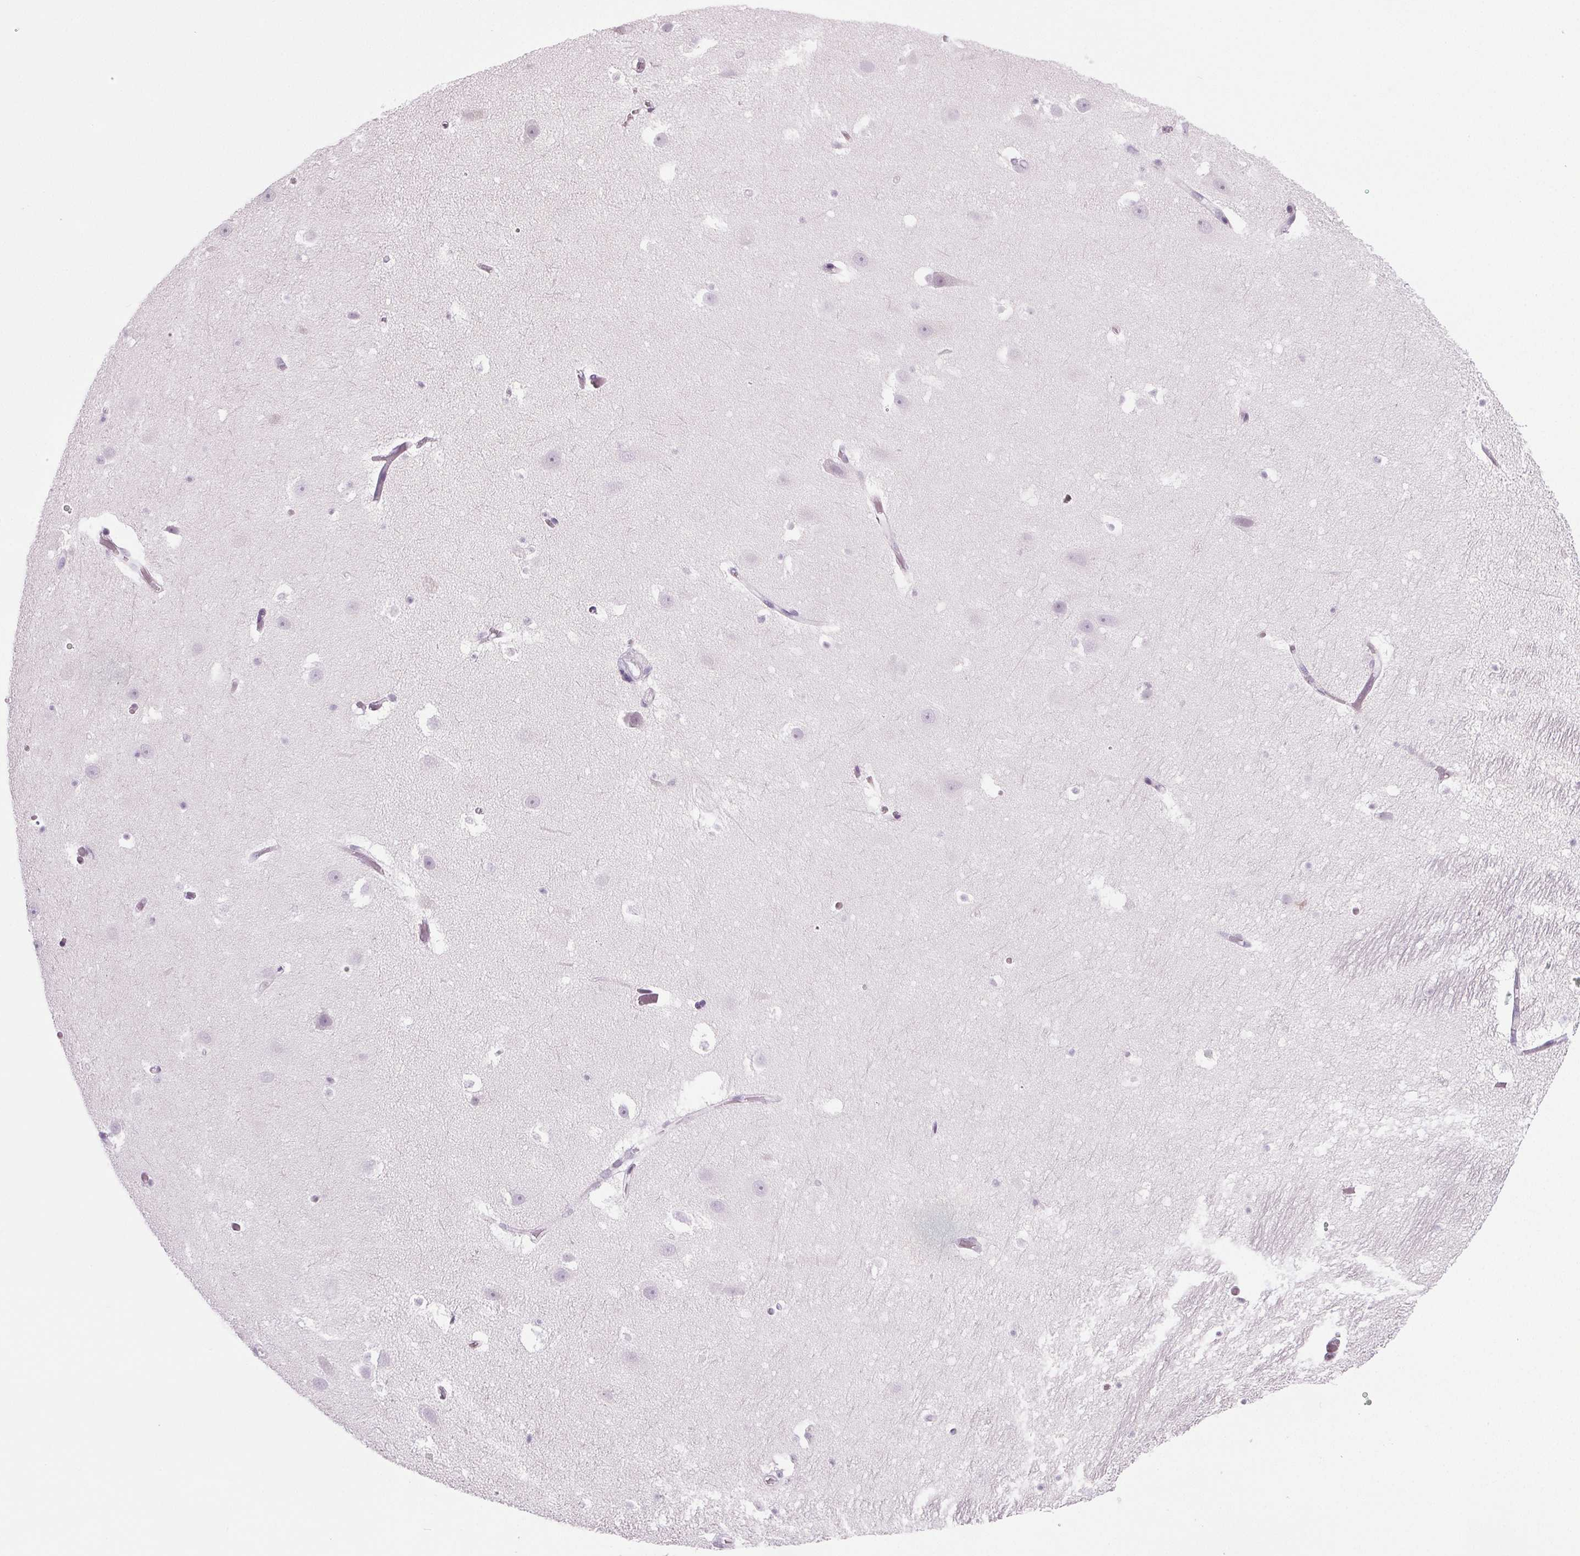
{"staining": {"intensity": "negative", "quantity": "none", "location": "none"}, "tissue": "hippocampus", "cell_type": "Glial cells", "image_type": "normal", "snomed": [{"axis": "morphology", "description": "Normal tissue, NOS"}, {"axis": "topography", "description": "Hippocampus"}], "caption": "DAB immunohistochemical staining of benign human hippocampus exhibits no significant expression in glial cells.", "gene": "IGF2BP1", "patient": {"sex": "male", "age": 26}}